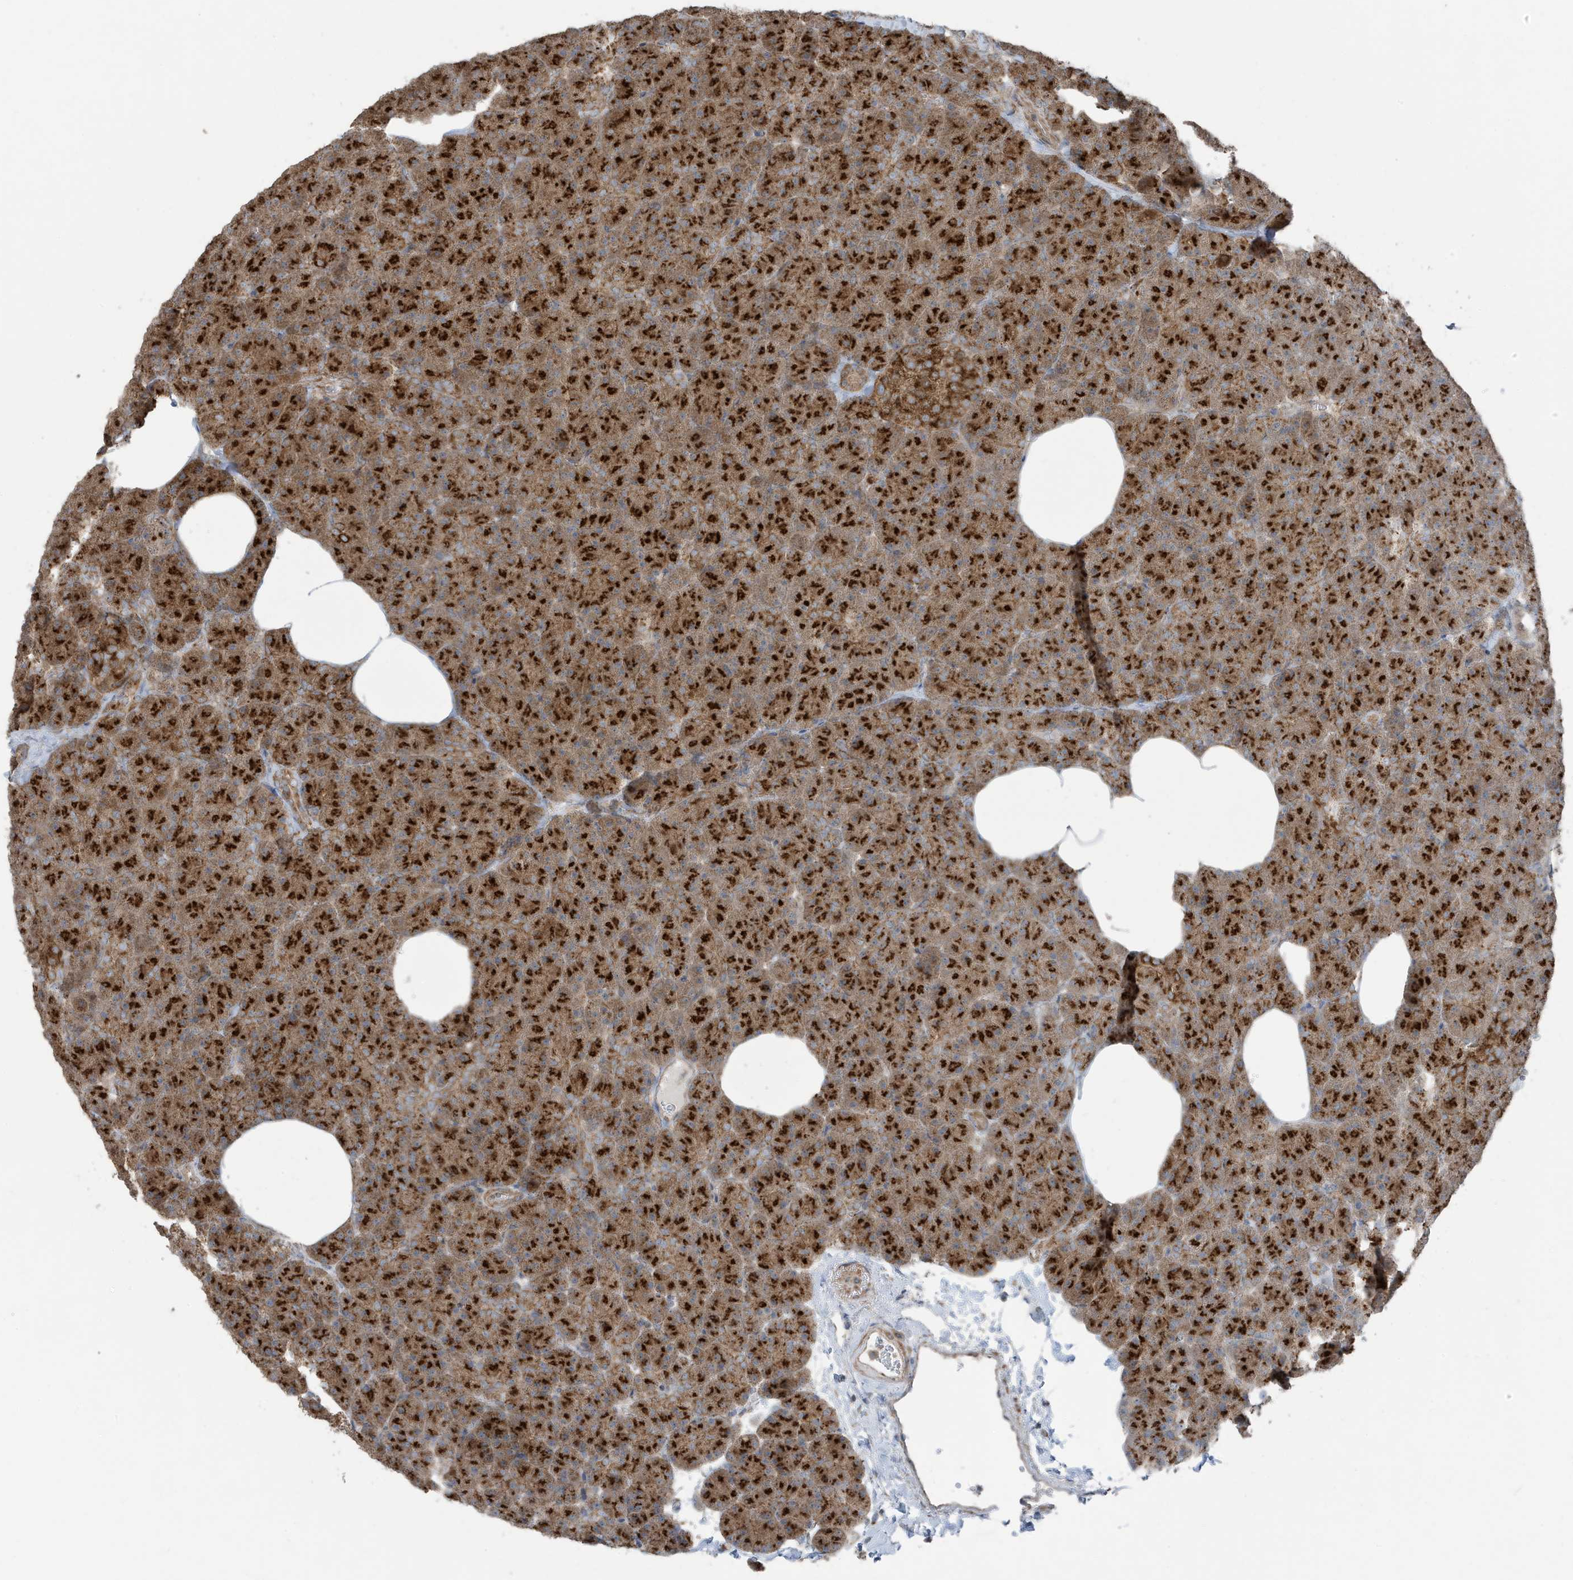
{"staining": {"intensity": "strong", "quantity": ">75%", "location": "cytoplasmic/membranous"}, "tissue": "pancreas", "cell_type": "Exocrine glandular cells", "image_type": "normal", "snomed": [{"axis": "morphology", "description": "Normal tissue, NOS"}, {"axis": "morphology", "description": "Carcinoid, malignant, NOS"}, {"axis": "topography", "description": "Pancreas"}], "caption": "Normal pancreas was stained to show a protein in brown. There is high levels of strong cytoplasmic/membranous positivity in about >75% of exocrine glandular cells. (DAB (3,3'-diaminobenzidine) IHC, brown staining for protein, blue staining for nuclei).", "gene": "GOLGA4", "patient": {"sex": "female", "age": 35}}